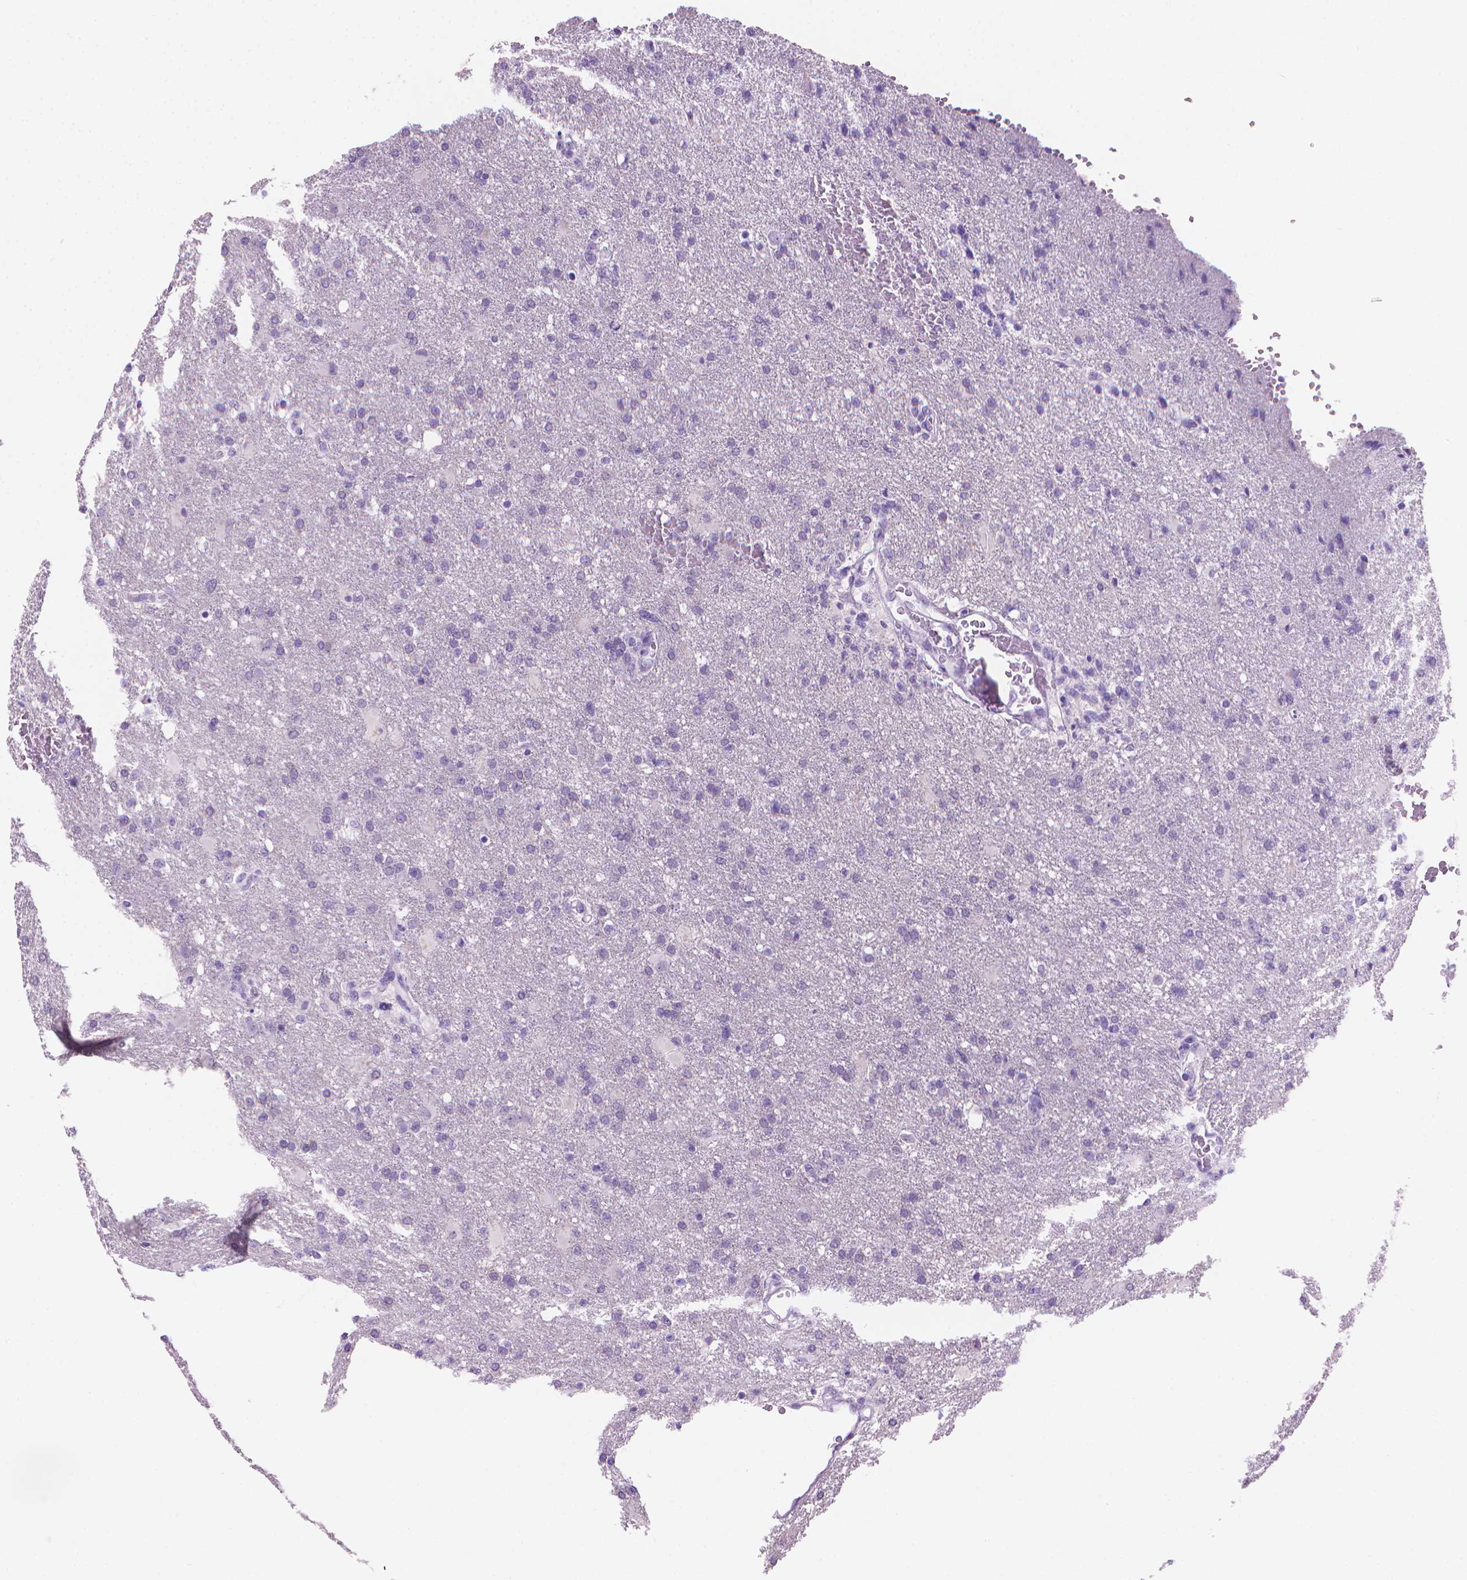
{"staining": {"intensity": "negative", "quantity": "none", "location": "none"}, "tissue": "glioma", "cell_type": "Tumor cells", "image_type": "cancer", "snomed": [{"axis": "morphology", "description": "Glioma, malignant, High grade"}, {"axis": "topography", "description": "Brain"}], "caption": "Tumor cells are negative for brown protein staining in glioma. Nuclei are stained in blue.", "gene": "TTC29", "patient": {"sex": "male", "age": 68}}